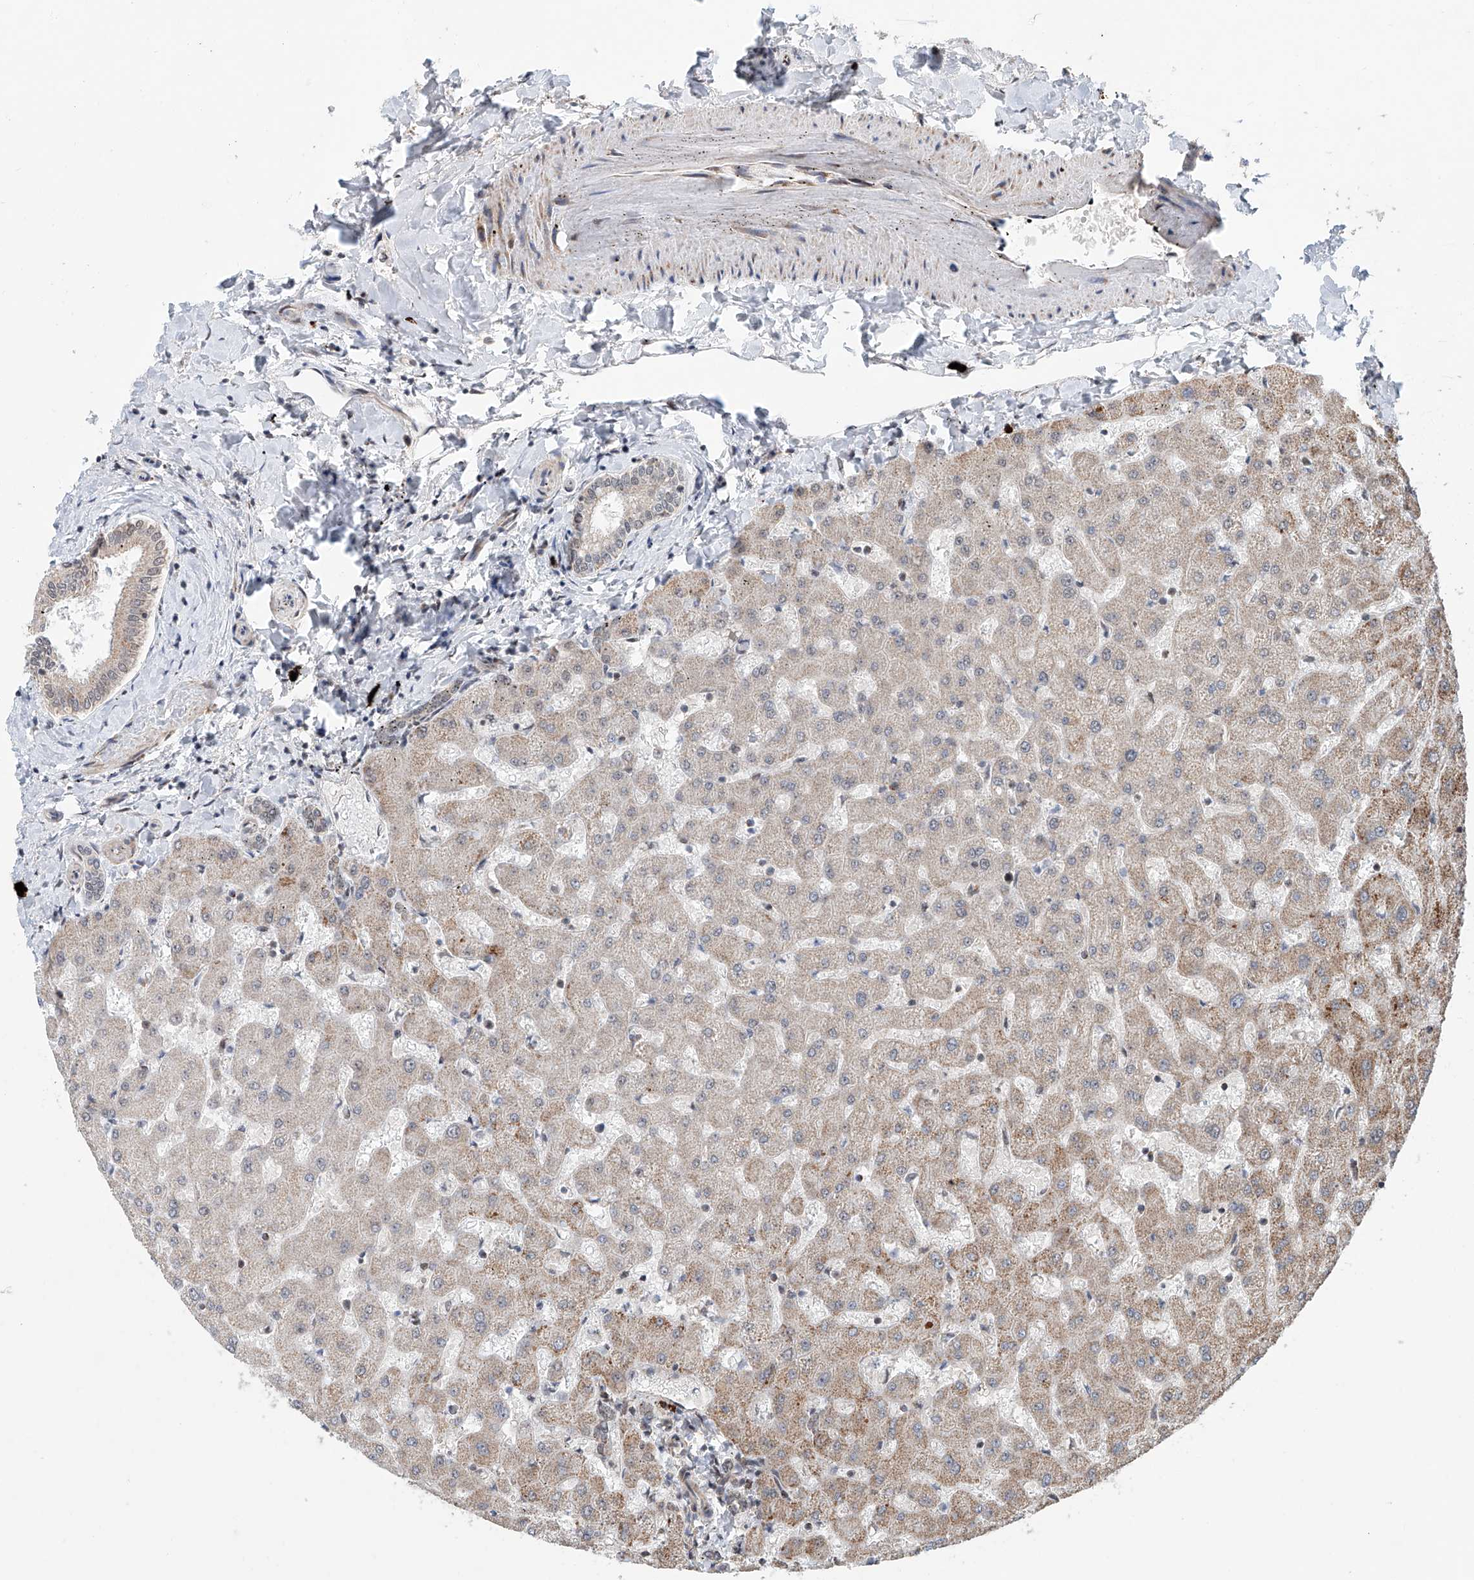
{"staining": {"intensity": "weak", "quantity": "25%-75%", "location": "cytoplasmic/membranous"}, "tissue": "liver", "cell_type": "Cholangiocytes", "image_type": "normal", "snomed": [{"axis": "morphology", "description": "Normal tissue, NOS"}, {"axis": "topography", "description": "Liver"}], "caption": "An IHC histopathology image of unremarkable tissue is shown. Protein staining in brown highlights weak cytoplasmic/membranous positivity in liver within cholangiocytes. (IHC, brightfield microscopy, high magnification).", "gene": "SDE2", "patient": {"sex": "female", "age": 63}}